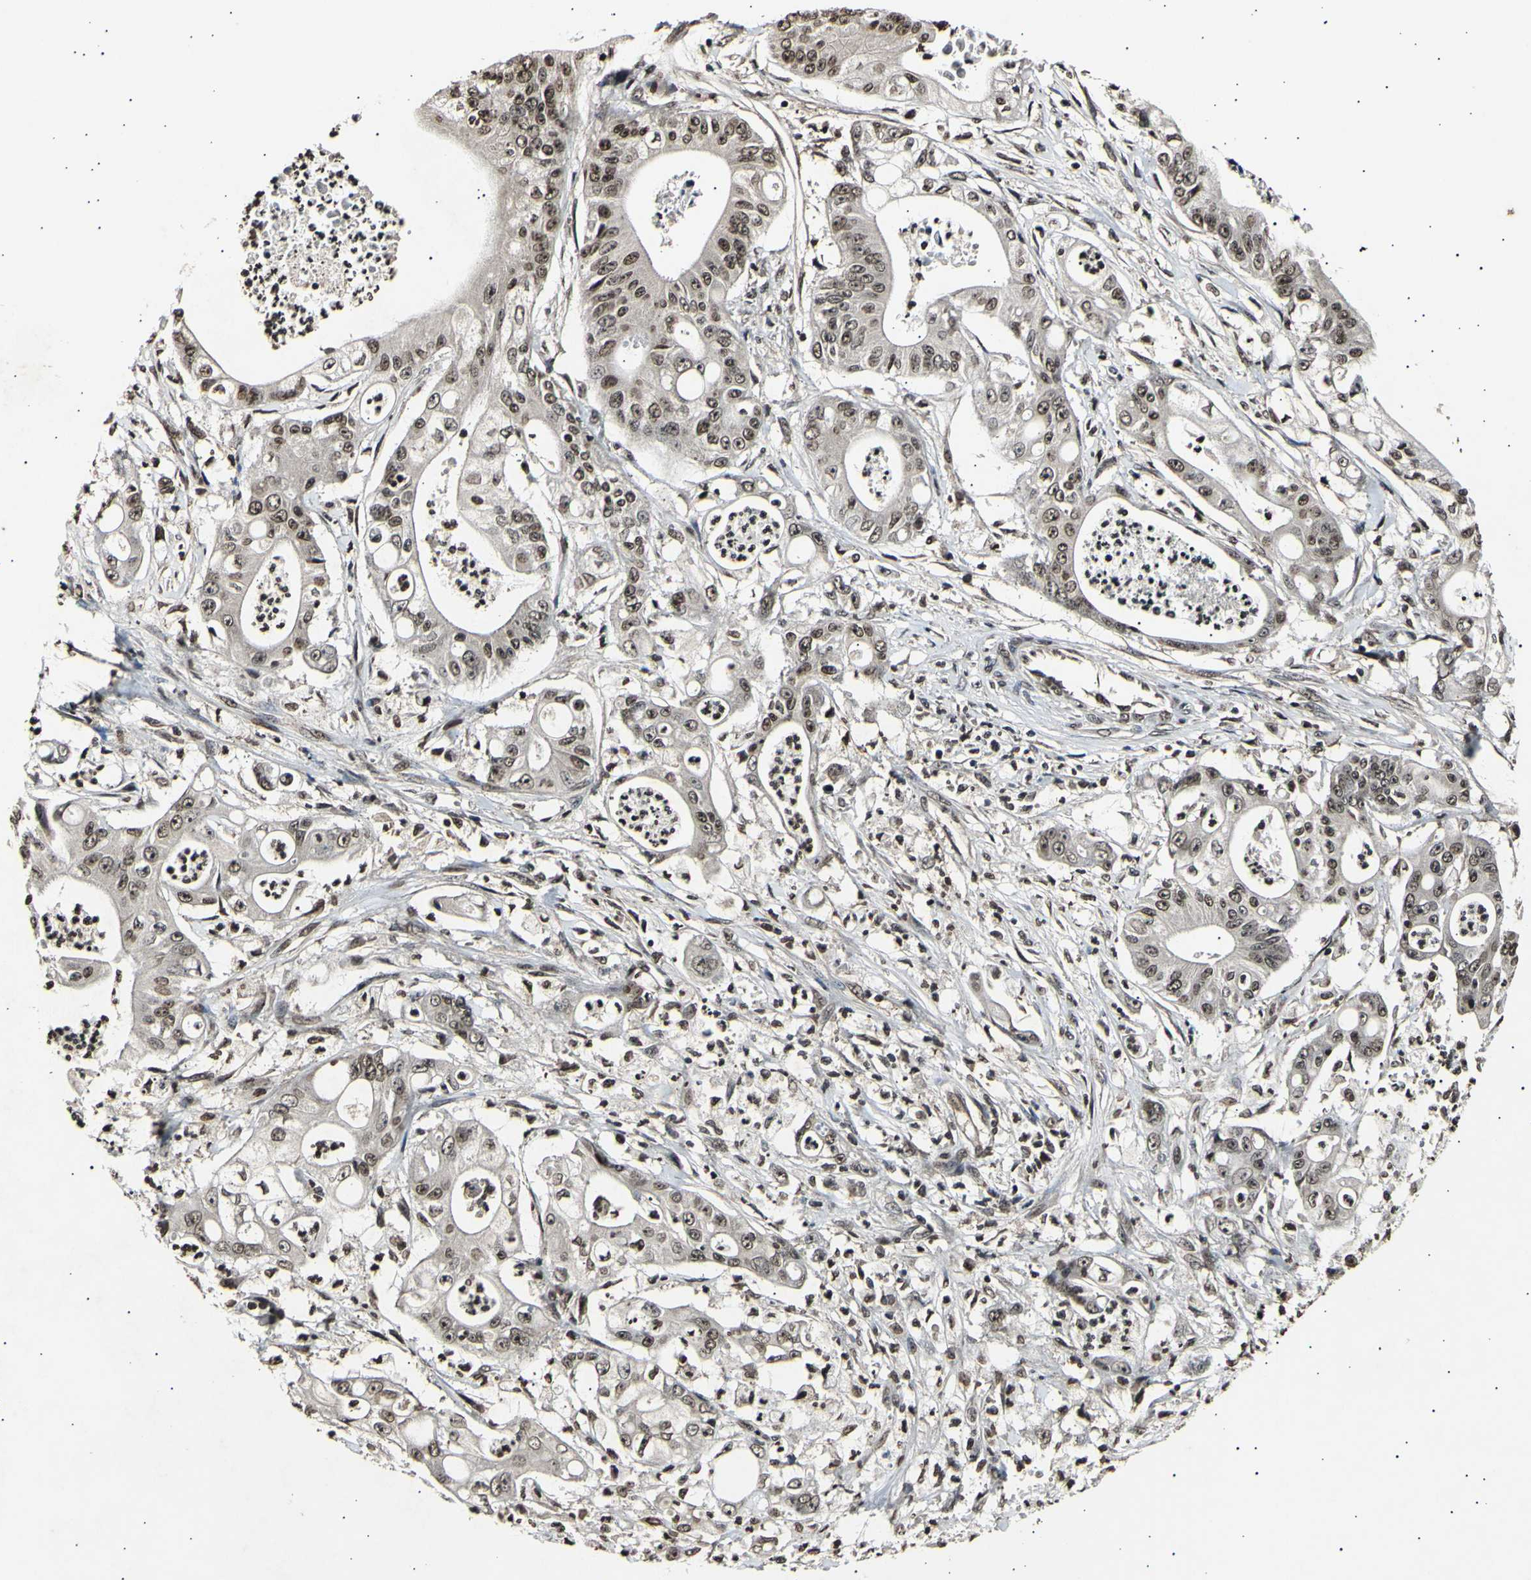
{"staining": {"intensity": "moderate", "quantity": ">75%", "location": "cytoplasmic/membranous,nuclear"}, "tissue": "pancreatic cancer", "cell_type": "Tumor cells", "image_type": "cancer", "snomed": [{"axis": "morphology", "description": "Normal tissue, NOS"}, {"axis": "topography", "description": "Lymph node"}], "caption": "Protein positivity by IHC exhibits moderate cytoplasmic/membranous and nuclear positivity in approximately >75% of tumor cells in pancreatic cancer. (Stains: DAB (3,3'-diaminobenzidine) in brown, nuclei in blue, Microscopy: brightfield microscopy at high magnification).", "gene": "ANAPC7", "patient": {"sex": "male", "age": 62}}